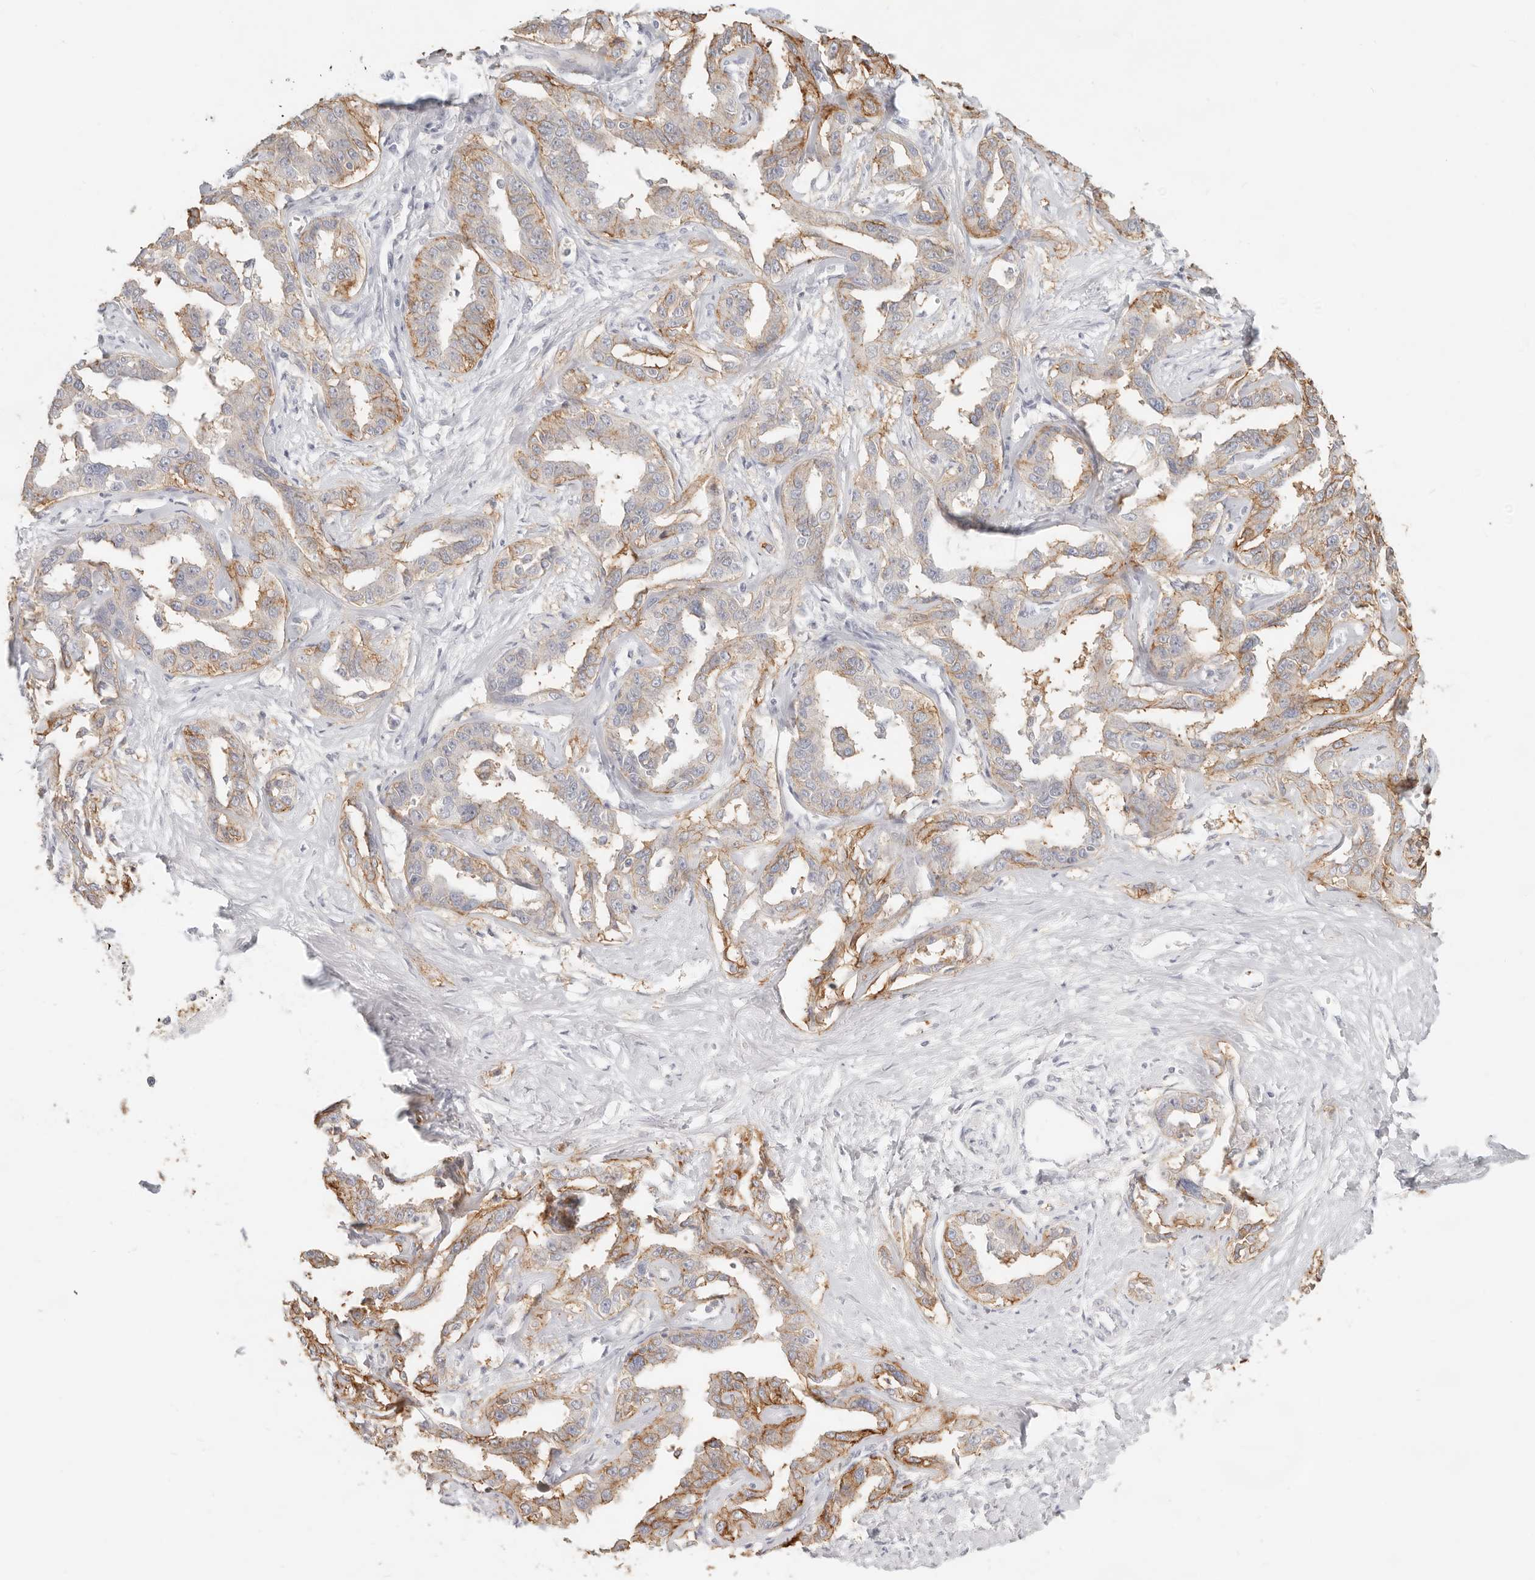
{"staining": {"intensity": "moderate", "quantity": "25%-75%", "location": "cytoplasmic/membranous"}, "tissue": "liver cancer", "cell_type": "Tumor cells", "image_type": "cancer", "snomed": [{"axis": "morphology", "description": "Cholangiocarcinoma"}, {"axis": "topography", "description": "Liver"}], "caption": "This is an image of immunohistochemistry staining of liver cholangiocarcinoma, which shows moderate expression in the cytoplasmic/membranous of tumor cells.", "gene": "EPCAM", "patient": {"sex": "male", "age": 59}}